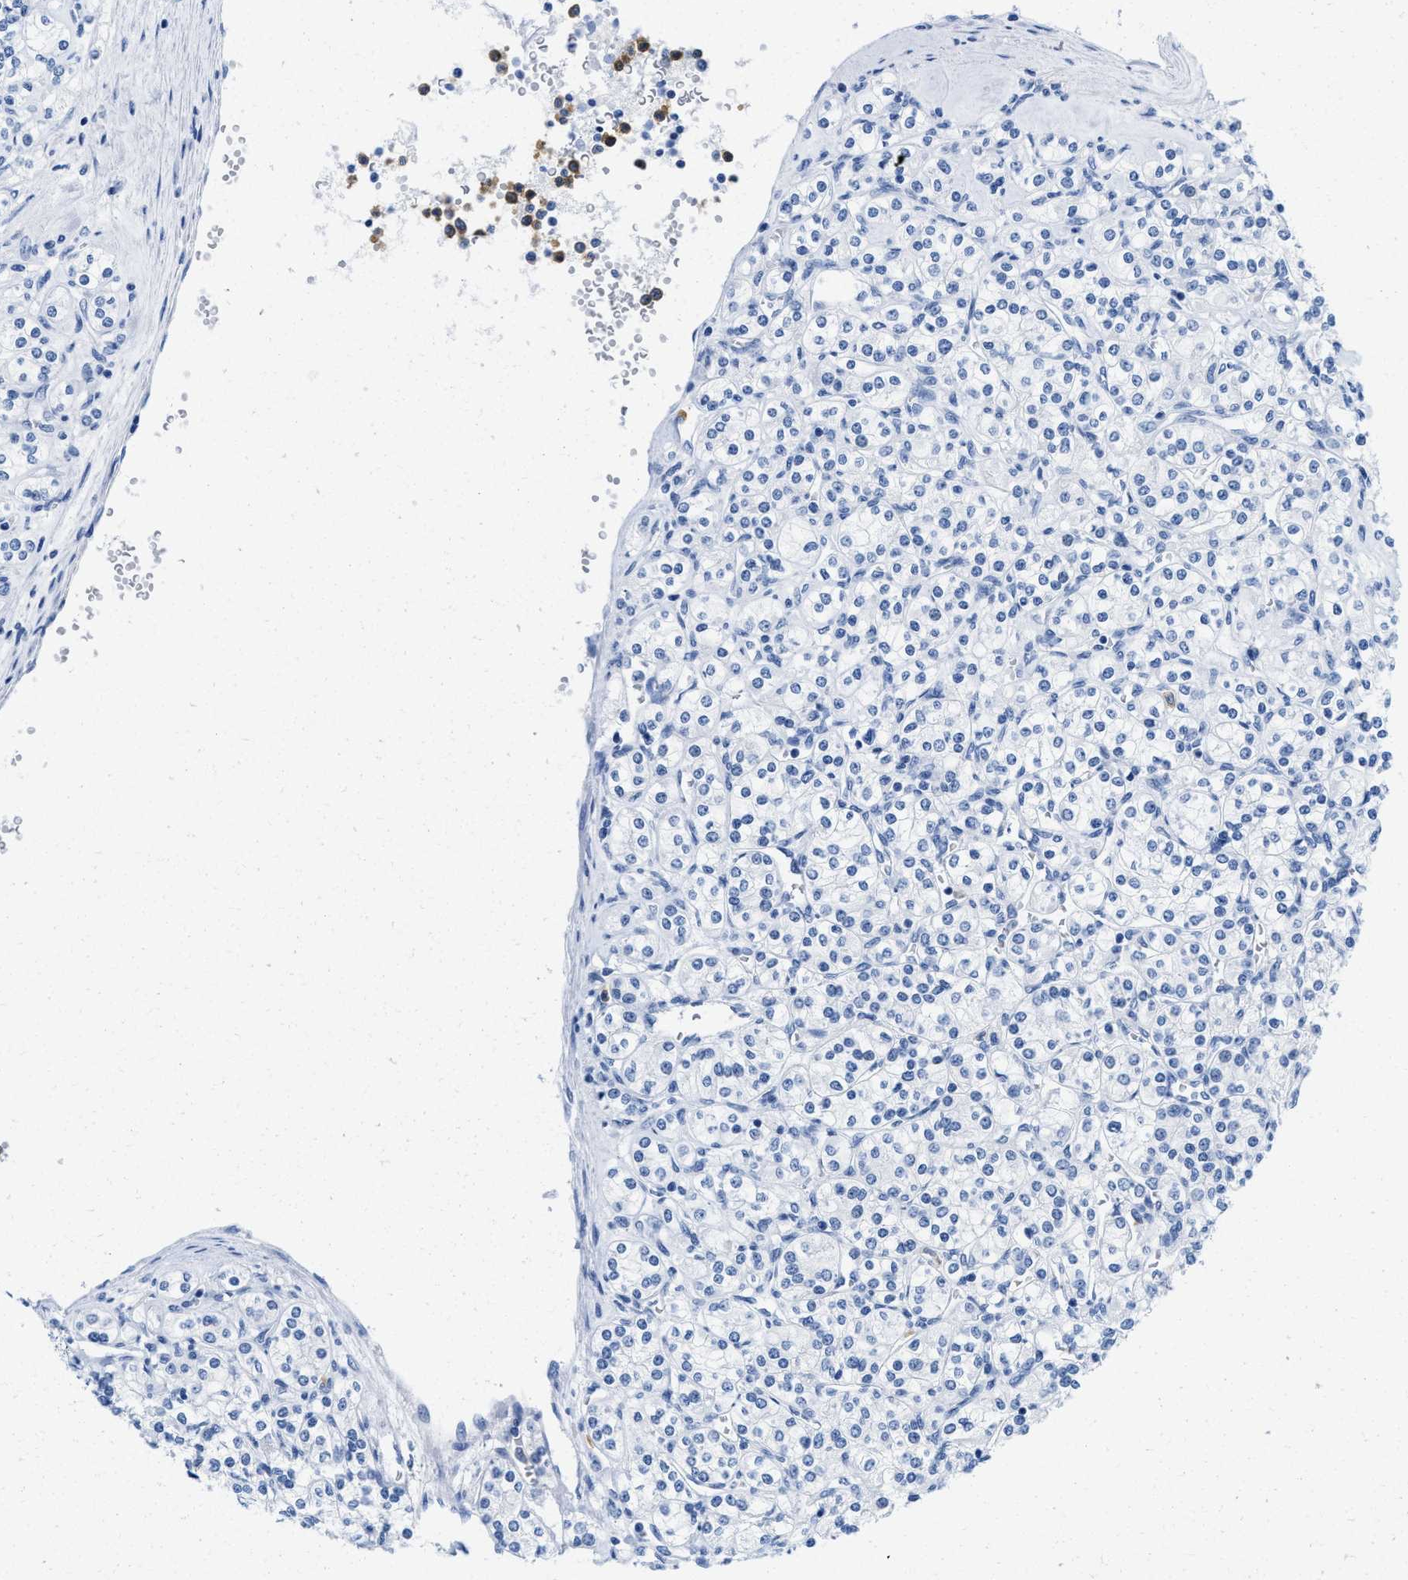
{"staining": {"intensity": "negative", "quantity": "none", "location": "none"}, "tissue": "renal cancer", "cell_type": "Tumor cells", "image_type": "cancer", "snomed": [{"axis": "morphology", "description": "Adenocarcinoma, NOS"}, {"axis": "topography", "description": "Kidney"}], "caption": "DAB immunohistochemical staining of renal cancer shows no significant staining in tumor cells.", "gene": "CR1", "patient": {"sex": "male", "age": 77}}